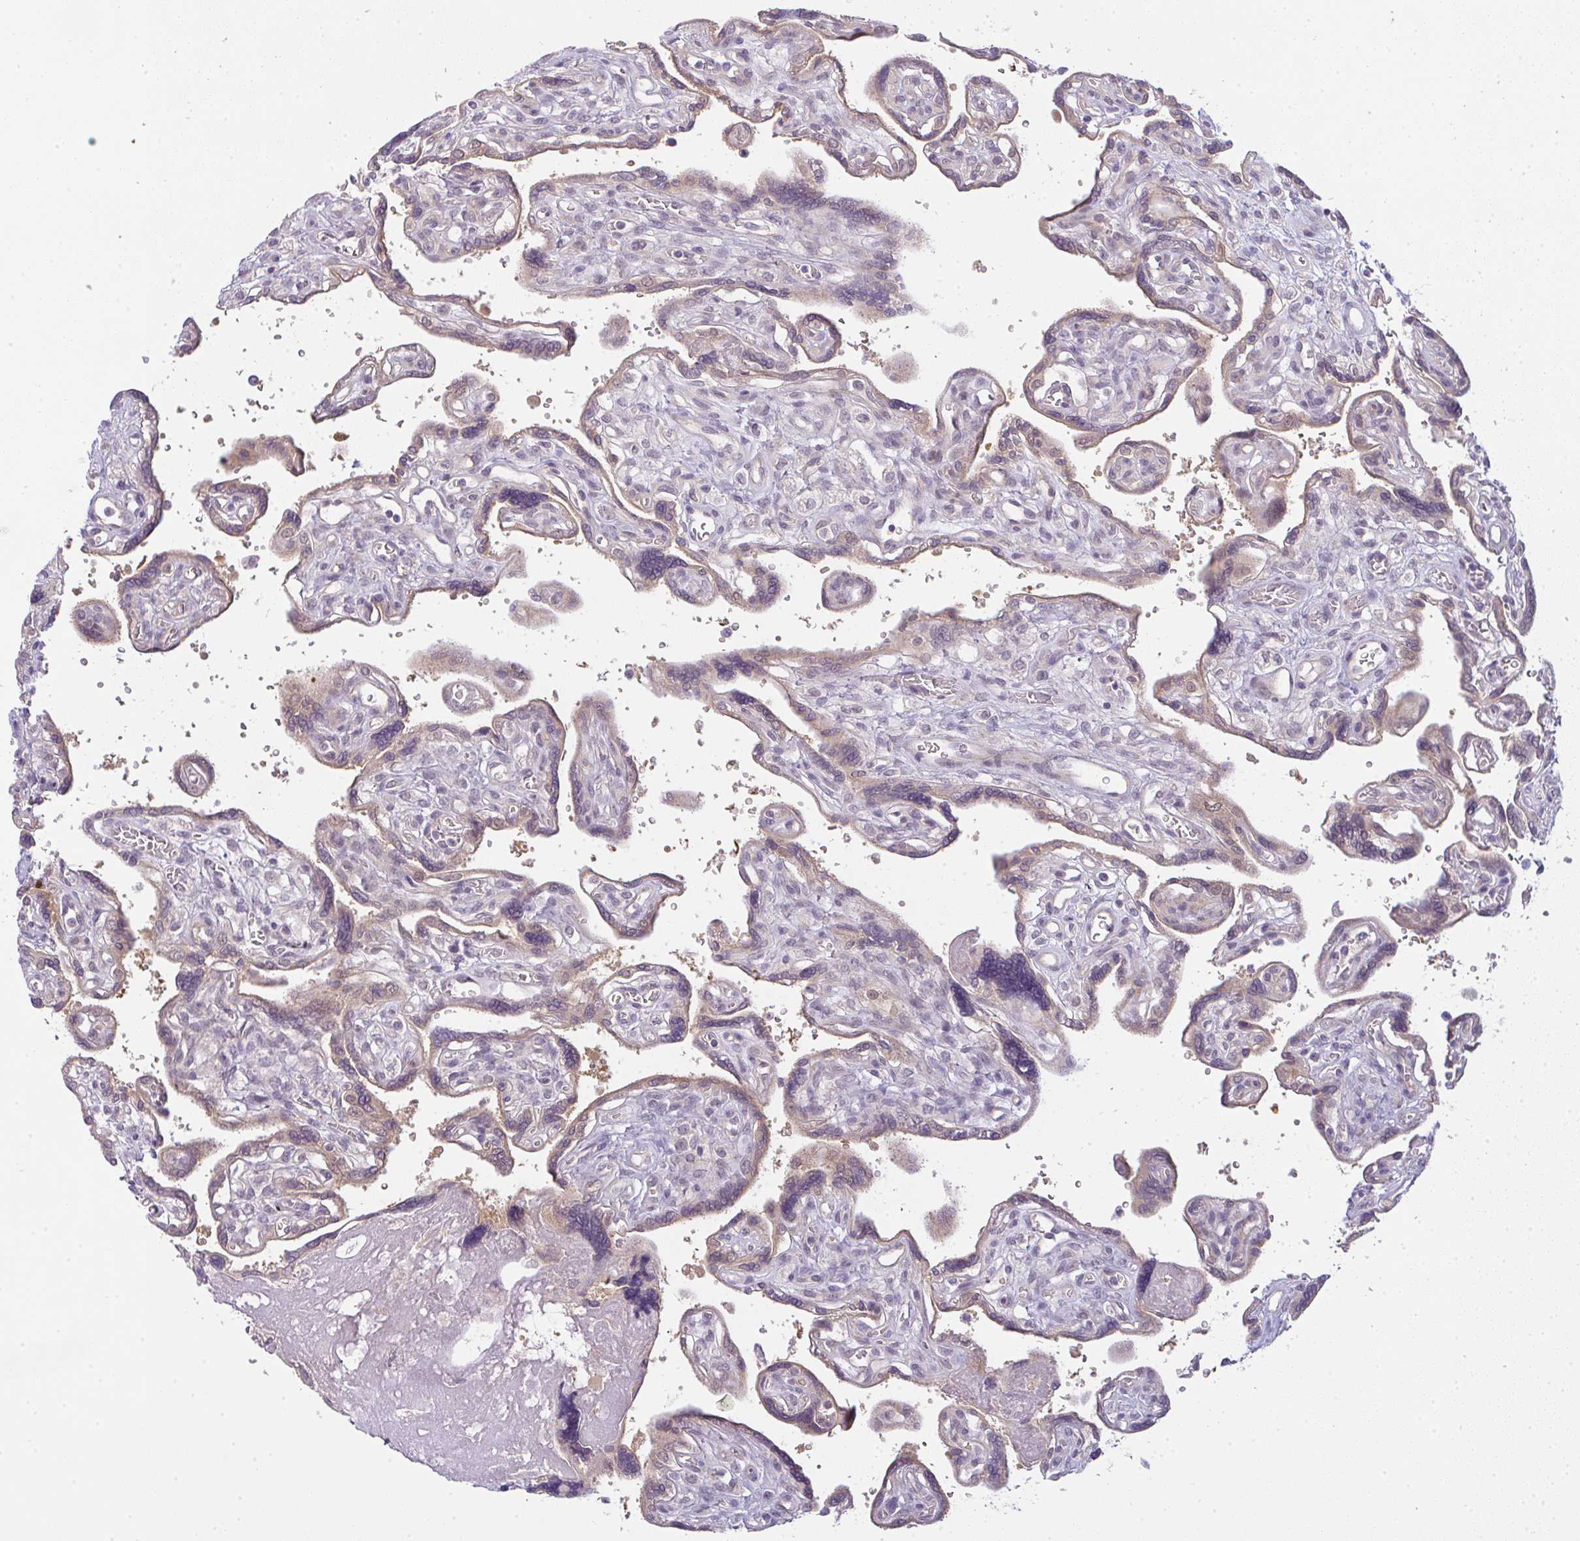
{"staining": {"intensity": "weak", "quantity": "25%-75%", "location": "cytoplasmic/membranous"}, "tissue": "placenta", "cell_type": "Trophoblastic cells", "image_type": "normal", "snomed": [{"axis": "morphology", "description": "Normal tissue, NOS"}, {"axis": "topography", "description": "Placenta"}], "caption": "Weak cytoplasmic/membranous positivity for a protein is seen in about 25%-75% of trophoblastic cells of benign placenta using immunohistochemistry (IHC).", "gene": "CSE1L", "patient": {"sex": "female", "age": 39}}